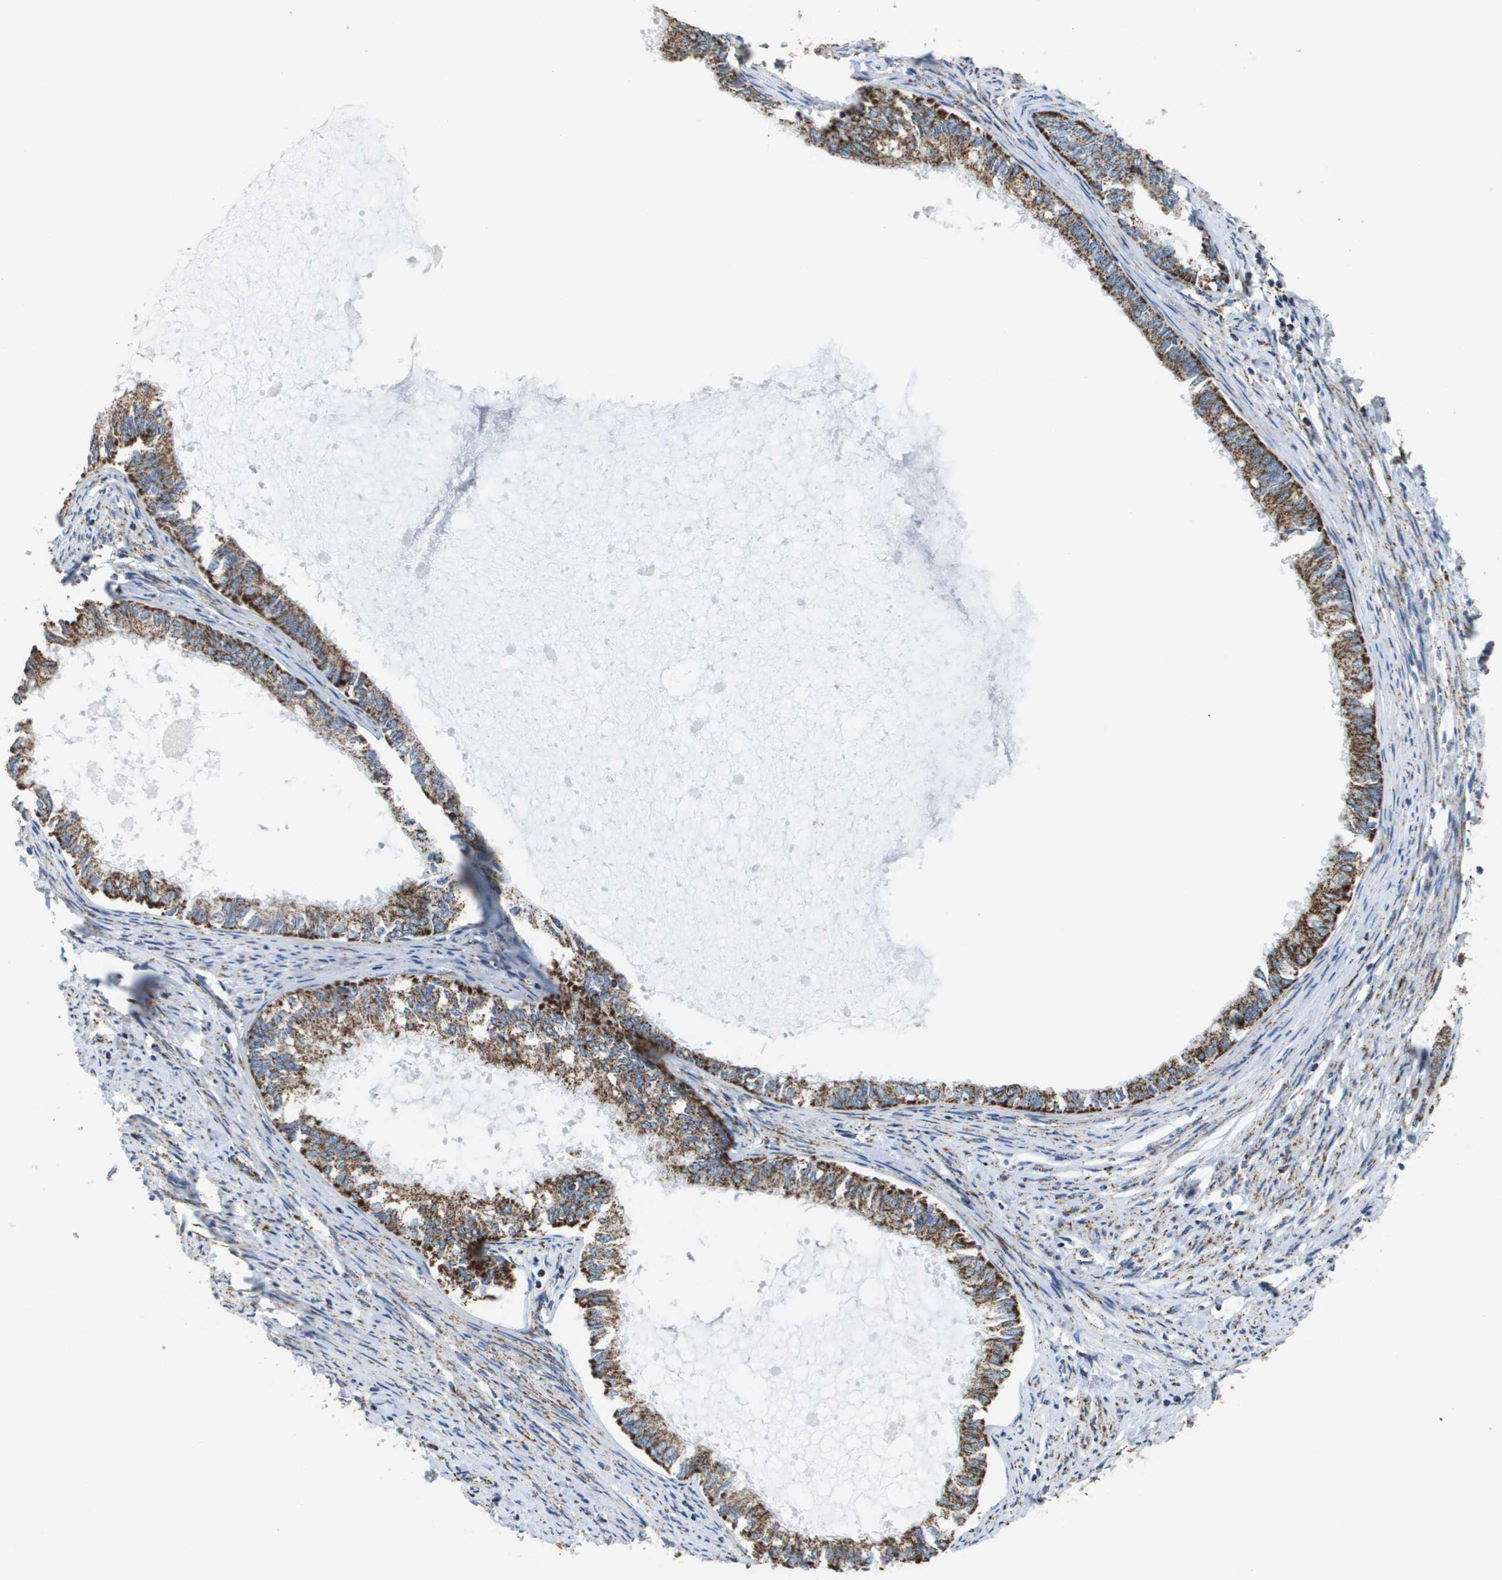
{"staining": {"intensity": "strong", "quantity": ">75%", "location": "cytoplasmic/membranous"}, "tissue": "endometrial cancer", "cell_type": "Tumor cells", "image_type": "cancer", "snomed": [{"axis": "morphology", "description": "Adenocarcinoma, NOS"}, {"axis": "topography", "description": "Endometrium"}], "caption": "An IHC image of neoplastic tissue is shown. Protein staining in brown shows strong cytoplasmic/membranous positivity in endometrial cancer (adenocarcinoma) within tumor cells.", "gene": "ATP5F1B", "patient": {"sex": "female", "age": 86}}